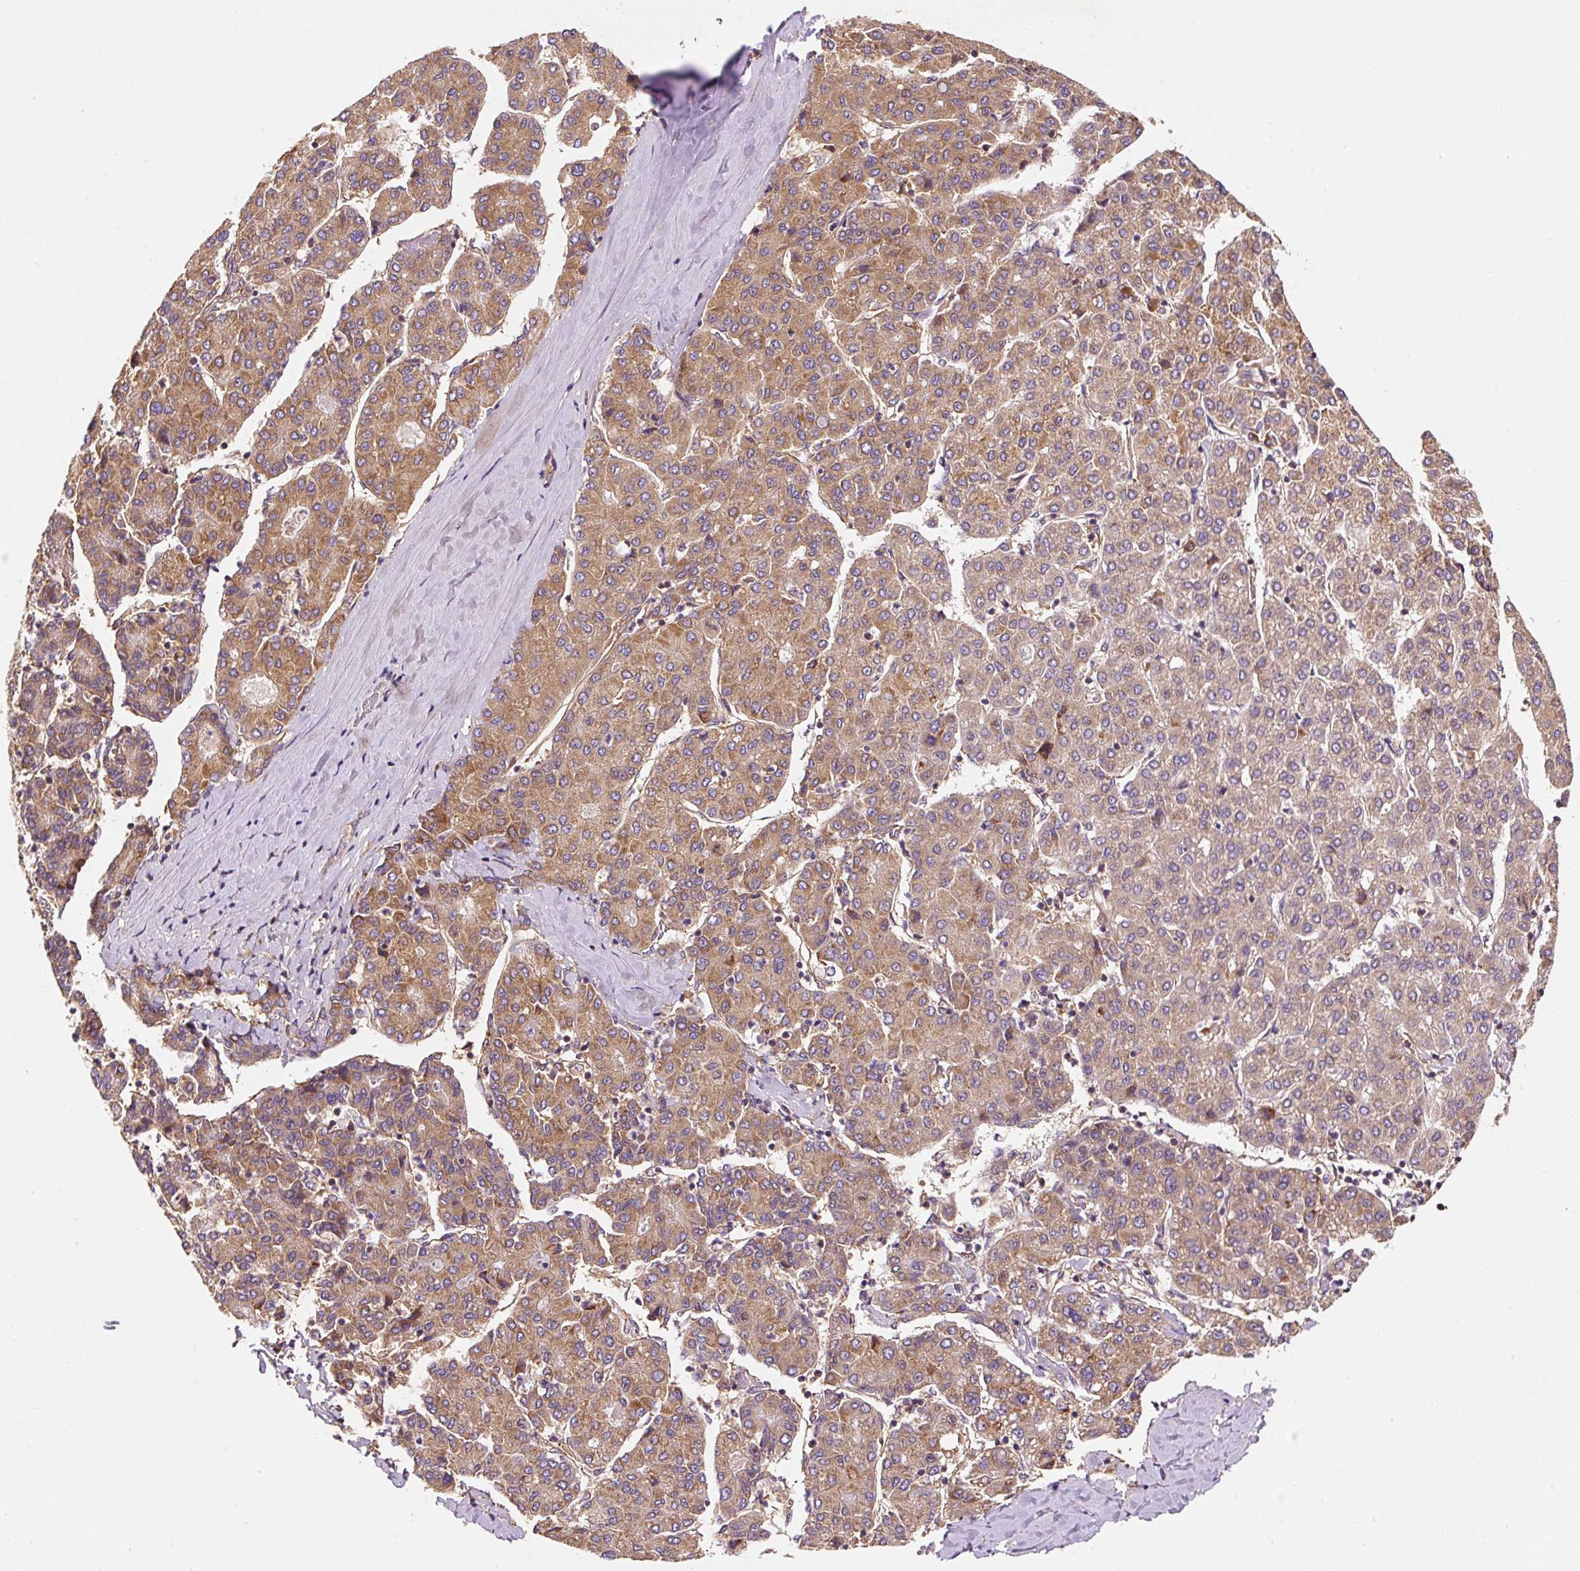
{"staining": {"intensity": "moderate", "quantity": ">75%", "location": "cytoplasmic/membranous"}, "tissue": "liver cancer", "cell_type": "Tumor cells", "image_type": "cancer", "snomed": [{"axis": "morphology", "description": "Carcinoma, Hepatocellular, NOS"}, {"axis": "topography", "description": "Liver"}], "caption": "Liver hepatocellular carcinoma stained with DAB (3,3'-diaminobenzidine) immunohistochemistry (IHC) reveals medium levels of moderate cytoplasmic/membranous positivity in approximately >75% of tumor cells.", "gene": "EIF2S2", "patient": {"sex": "male", "age": 65}}